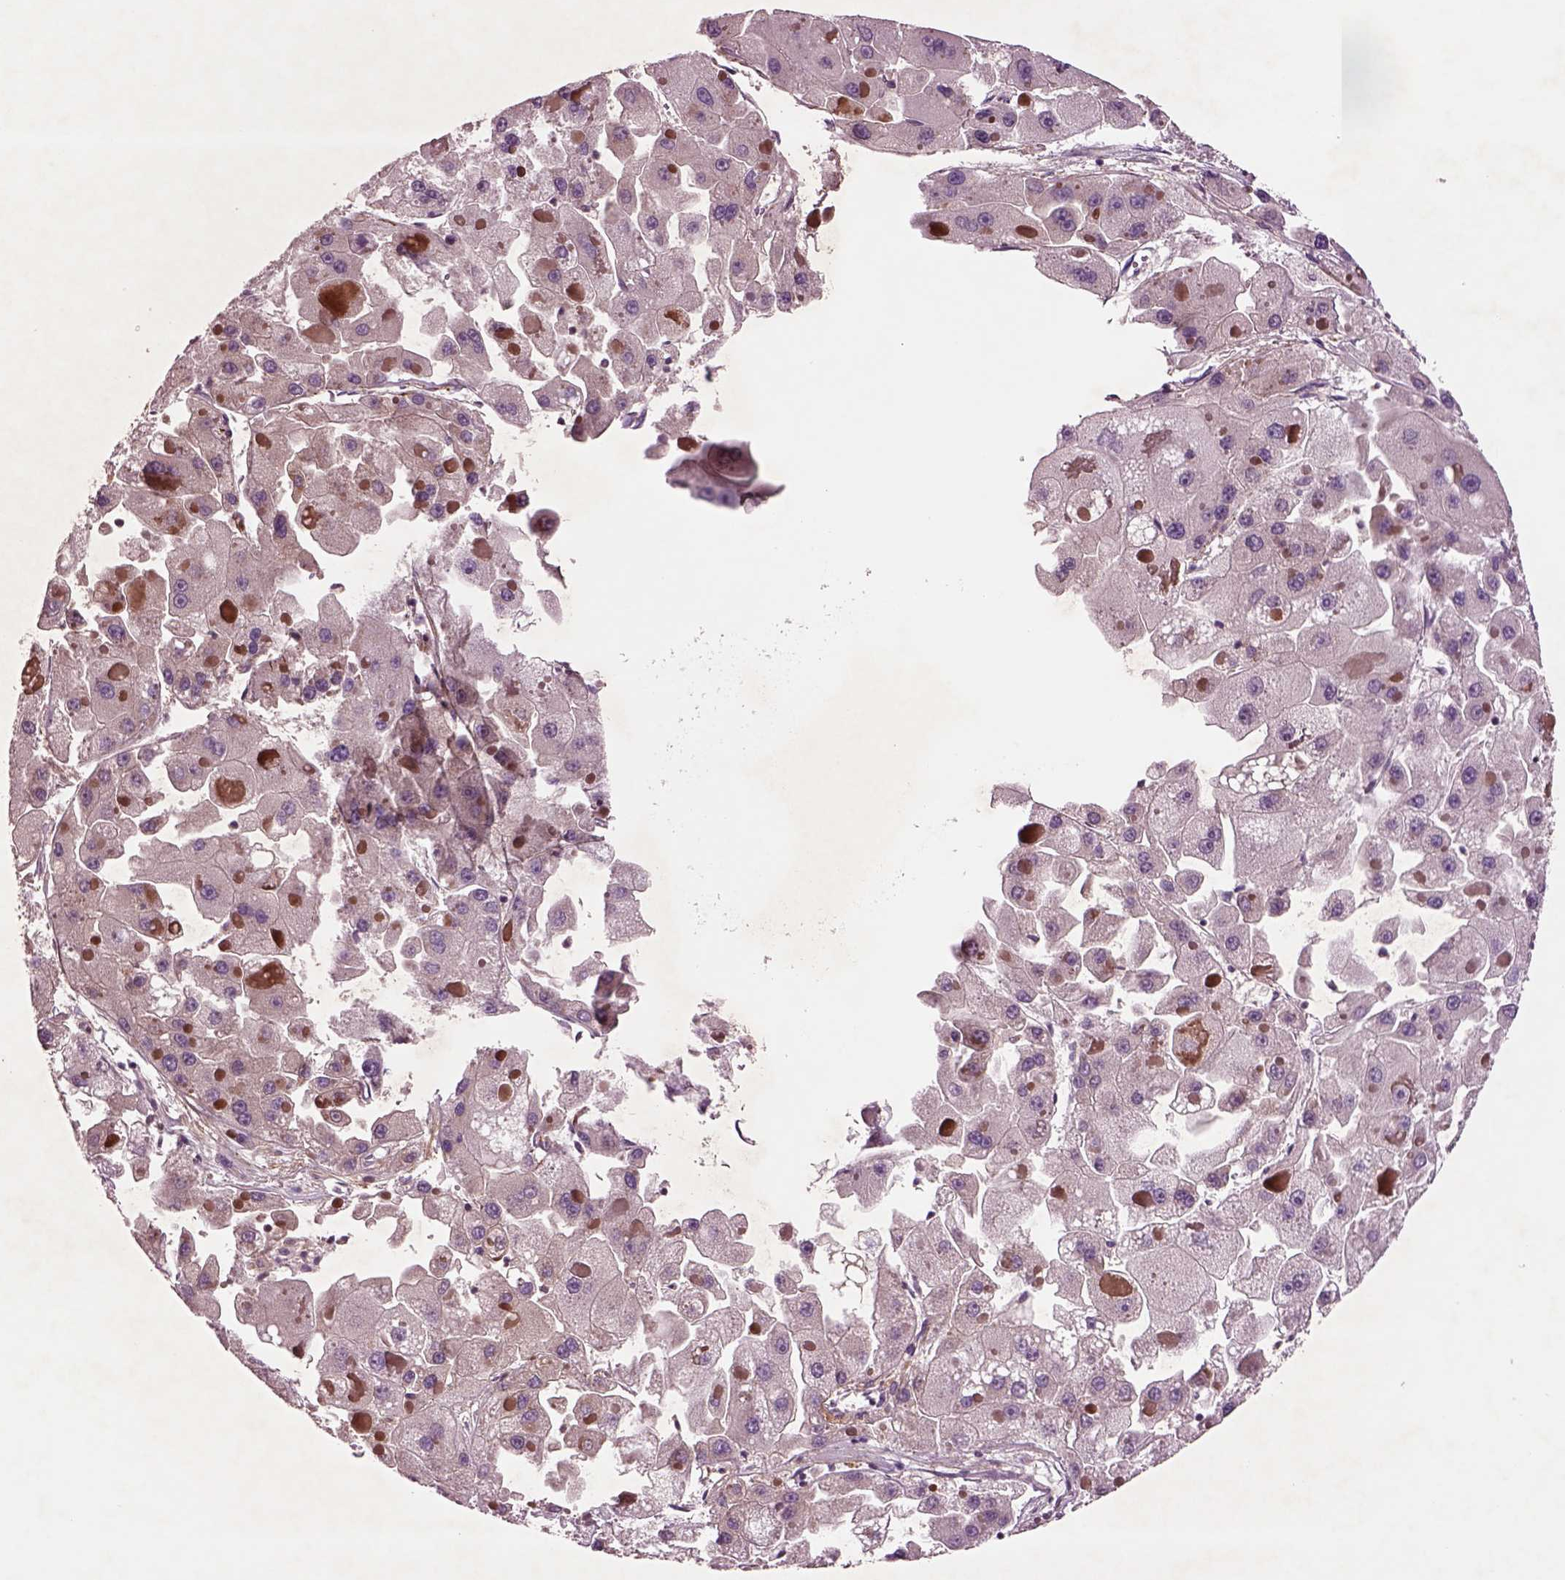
{"staining": {"intensity": "negative", "quantity": "none", "location": "none"}, "tissue": "liver cancer", "cell_type": "Tumor cells", "image_type": "cancer", "snomed": [{"axis": "morphology", "description": "Carcinoma, Hepatocellular, NOS"}, {"axis": "topography", "description": "Liver"}], "caption": "High power microscopy photomicrograph of an immunohistochemistry (IHC) image of liver hepatocellular carcinoma, revealing no significant positivity in tumor cells. (Stains: DAB (3,3'-diaminobenzidine) immunohistochemistry with hematoxylin counter stain, Microscopy: brightfield microscopy at high magnification).", "gene": "SEC23A", "patient": {"sex": "female", "age": 73}}